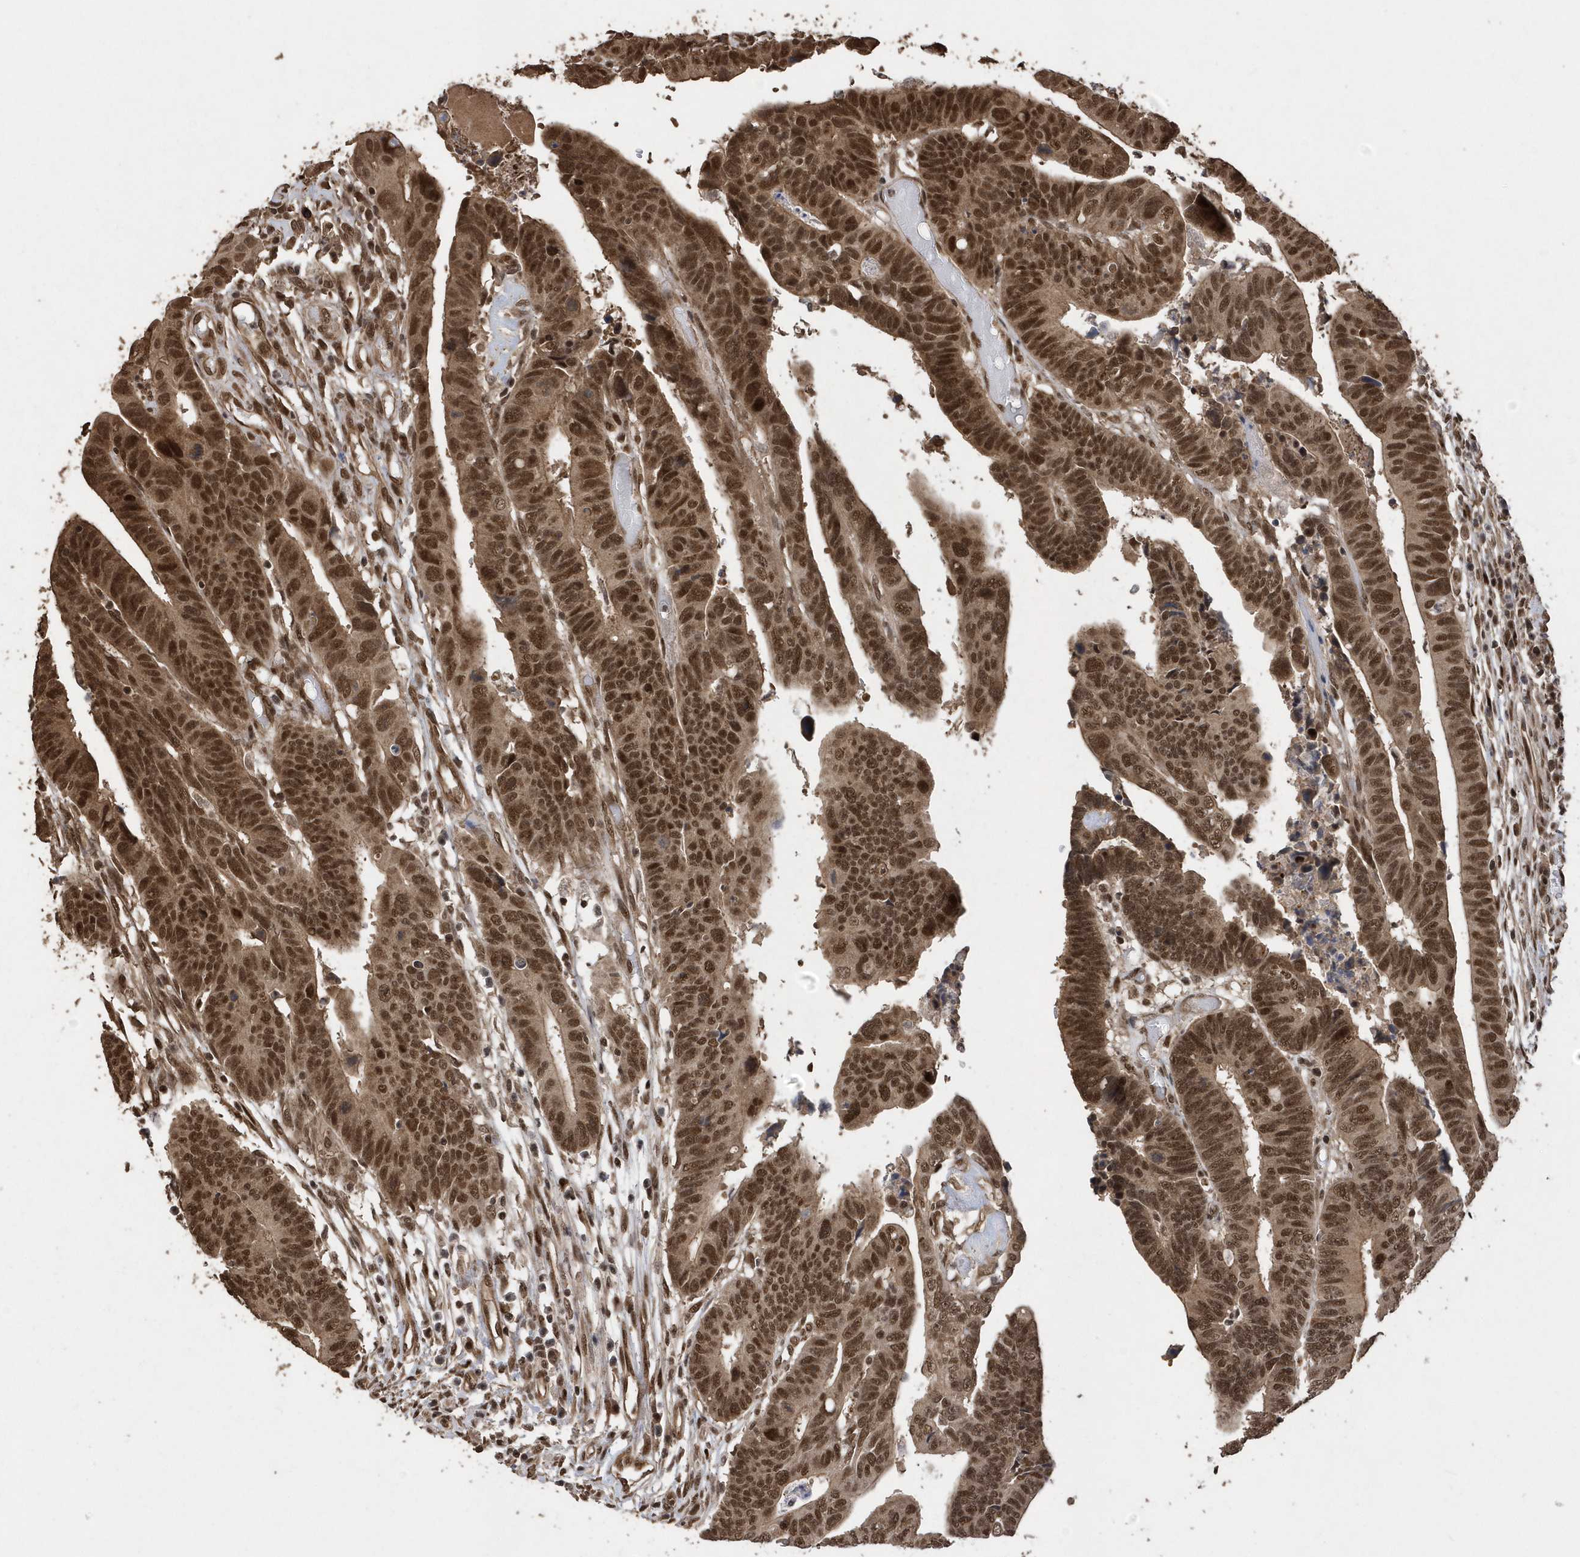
{"staining": {"intensity": "moderate", "quantity": ">75%", "location": "nuclear"}, "tissue": "colorectal cancer", "cell_type": "Tumor cells", "image_type": "cancer", "snomed": [{"axis": "morphology", "description": "Adenocarcinoma, NOS"}, {"axis": "topography", "description": "Rectum"}], "caption": "Moderate nuclear expression is appreciated in approximately >75% of tumor cells in adenocarcinoma (colorectal).", "gene": "INTS12", "patient": {"sex": "female", "age": 65}}